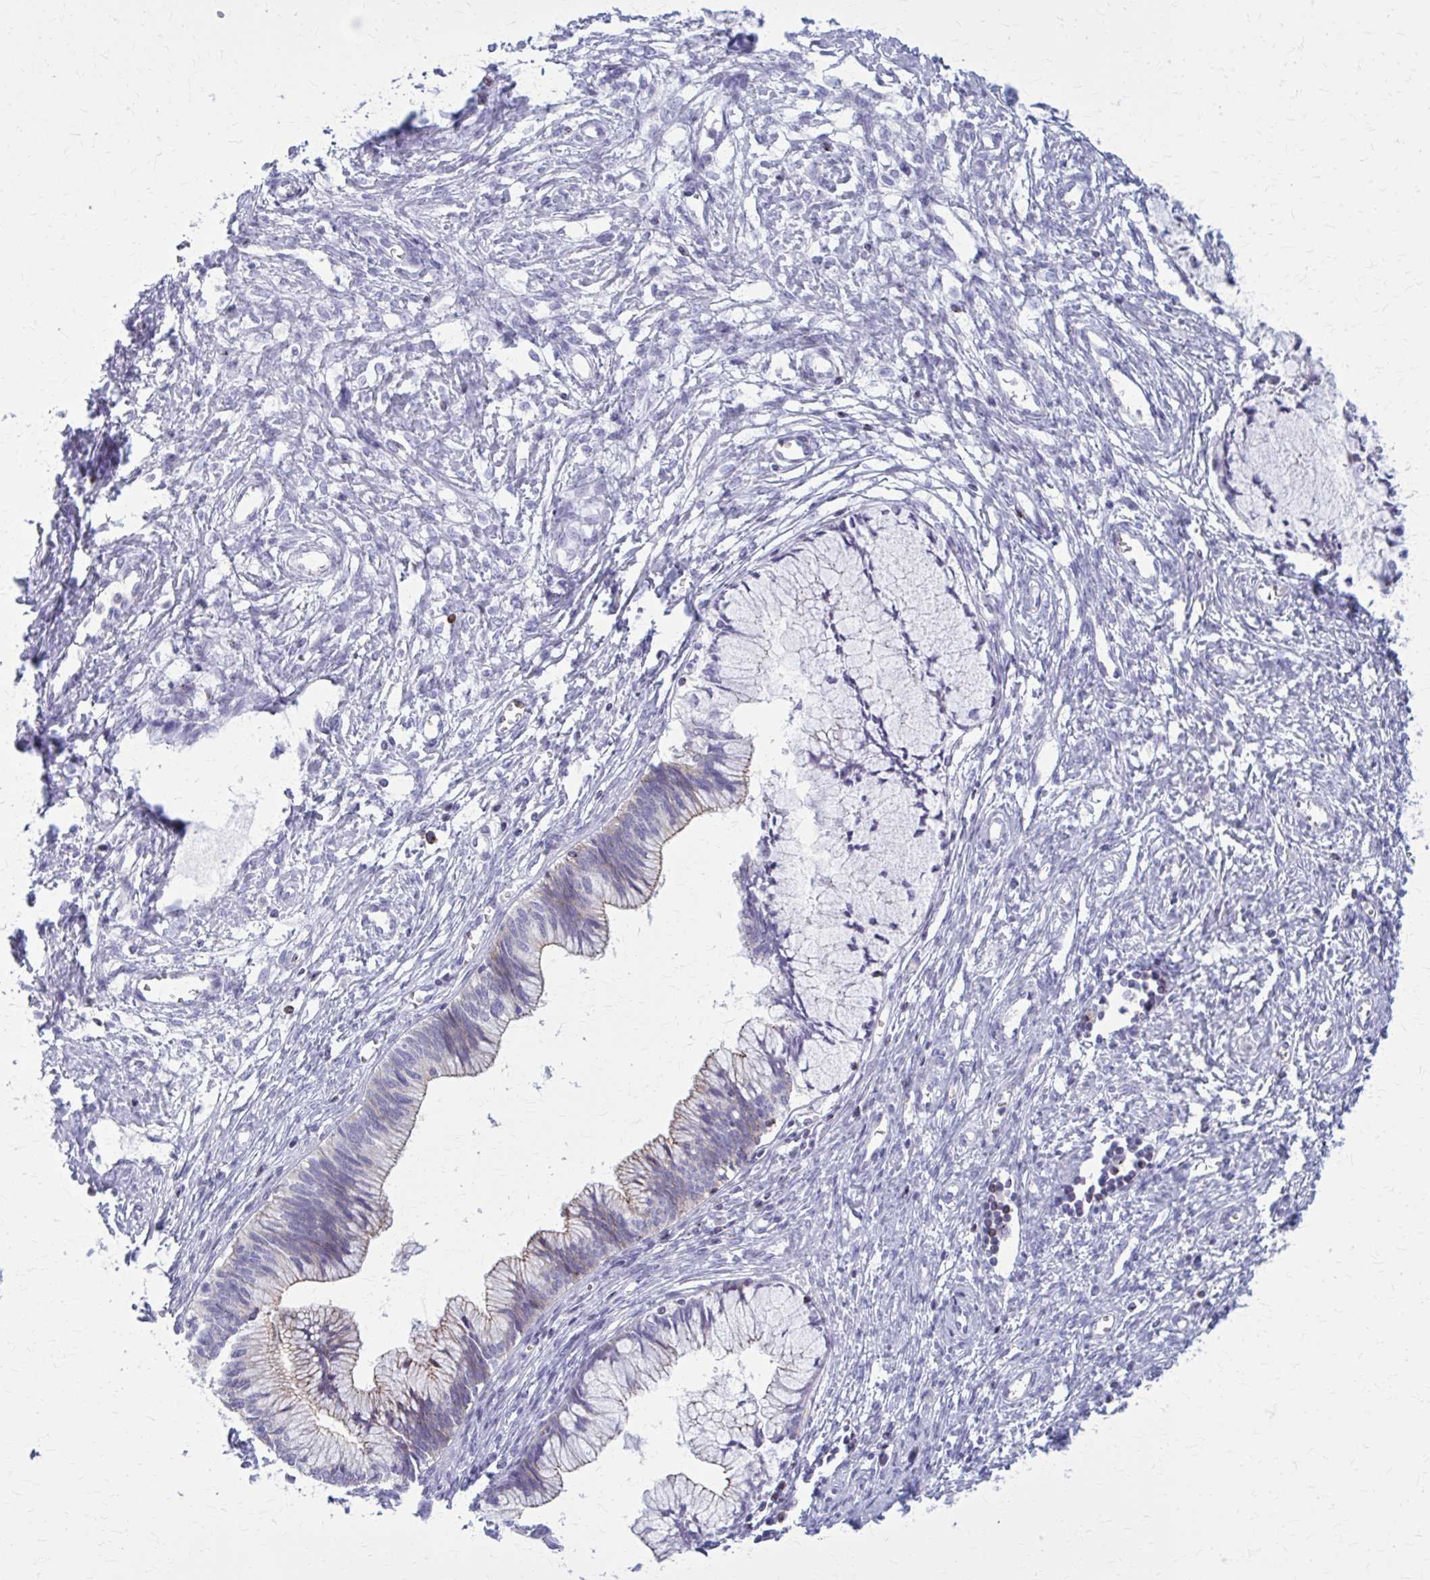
{"staining": {"intensity": "weak", "quantity": "<25%", "location": "cytoplasmic/membranous"}, "tissue": "cervical cancer", "cell_type": "Tumor cells", "image_type": "cancer", "snomed": [{"axis": "morphology", "description": "Adenocarcinoma, NOS"}, {"axis": "topography", "description": "Cervix"}], "caption": "This micrograph is of adenocarcinoma (cervical) stained with IHC to label a protein in brown with the nuclei are counter-stained blue. There is no staining in tumor cells.", "gene": "PEDS1", "patient": {"sex": "female", "age": 44}}